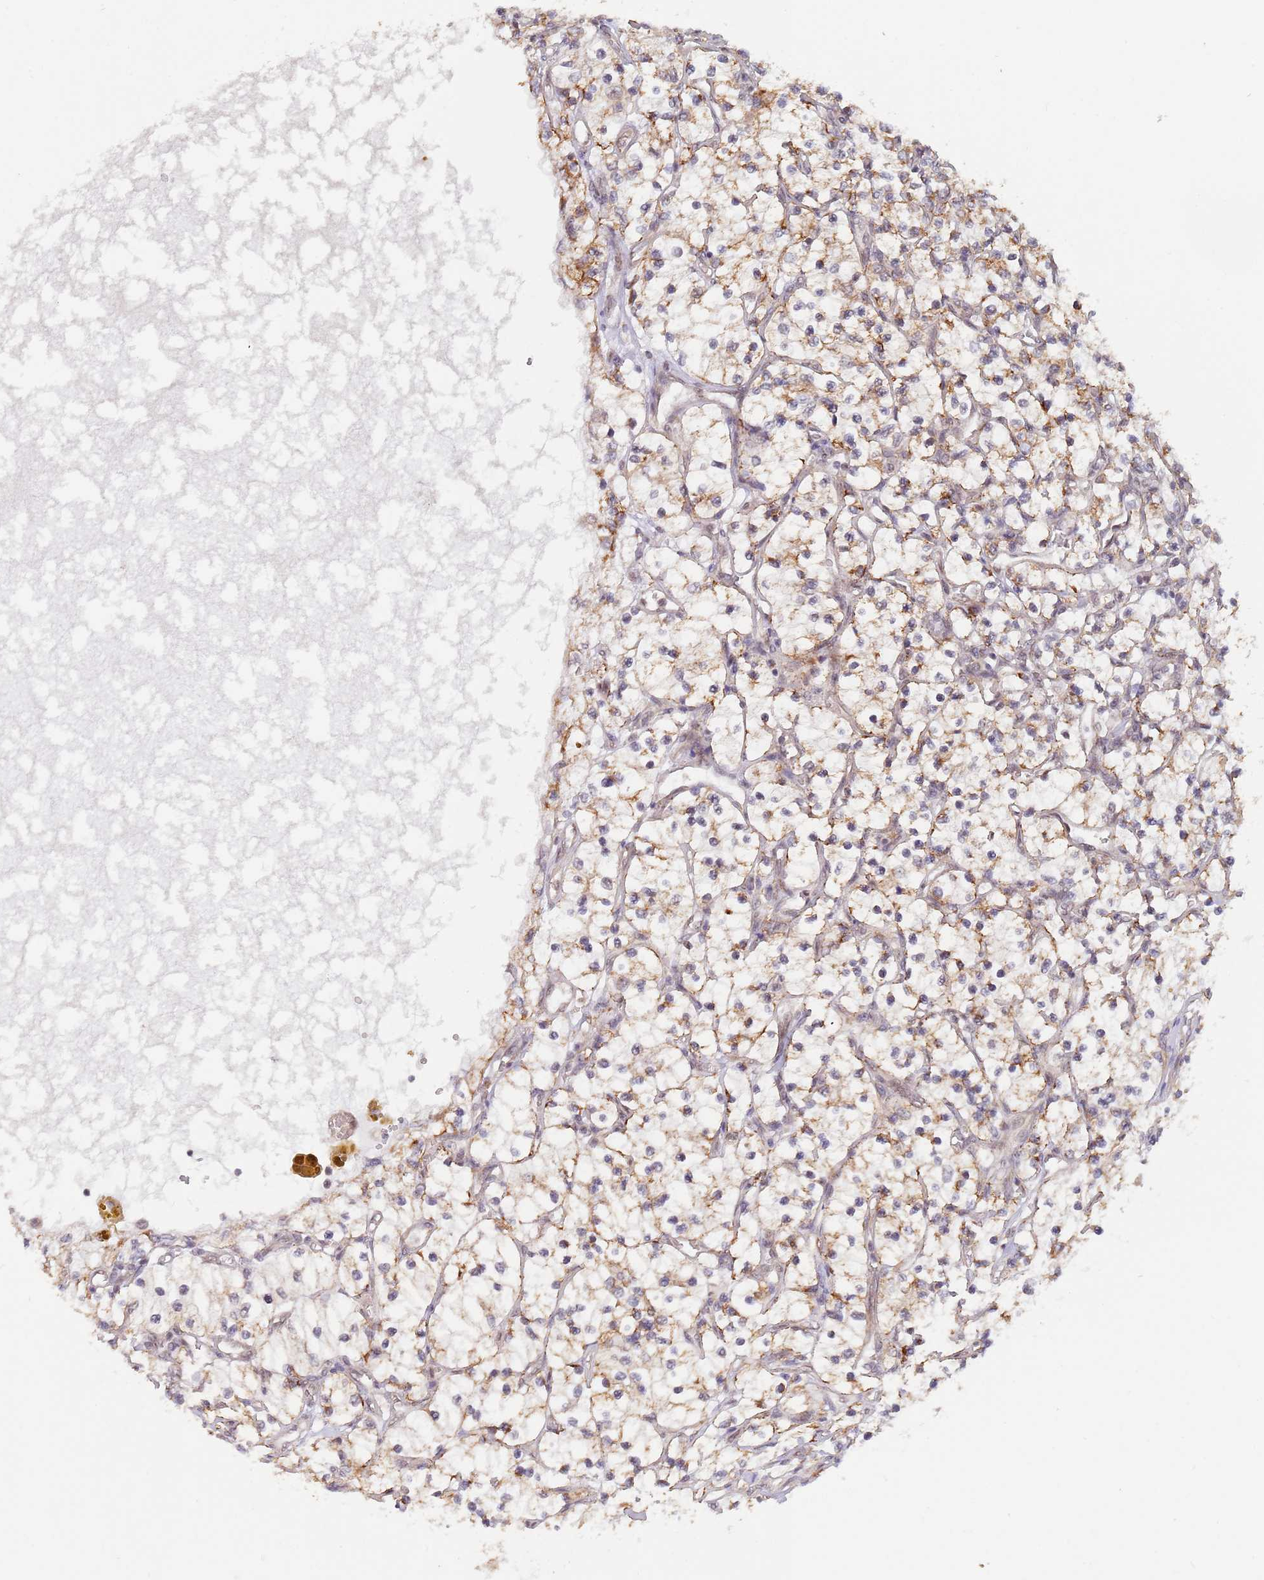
{"staining": {"intensity": "moderate", "quantity": "25%-75%", "location": "cytoplasmic/membranous"}, "tissue": "renal cancer", "cell_type": "Tumor cells", "image_type": "cancer", "snomed": [{"axis": "morphology", "description": "Adenocarcinoma, NOS"}, {"axis": "topography", "description": "Kidney"}], "caption": "Immunohistochemistry (DAB) staining of human adenocarcinoma (renal) displays moderate cytoplasmic/membranous protein positivity in about 25%-75% of tumor cells.", "gene": "UQCC3", "patient": {"sex": "female", "age": 69}}